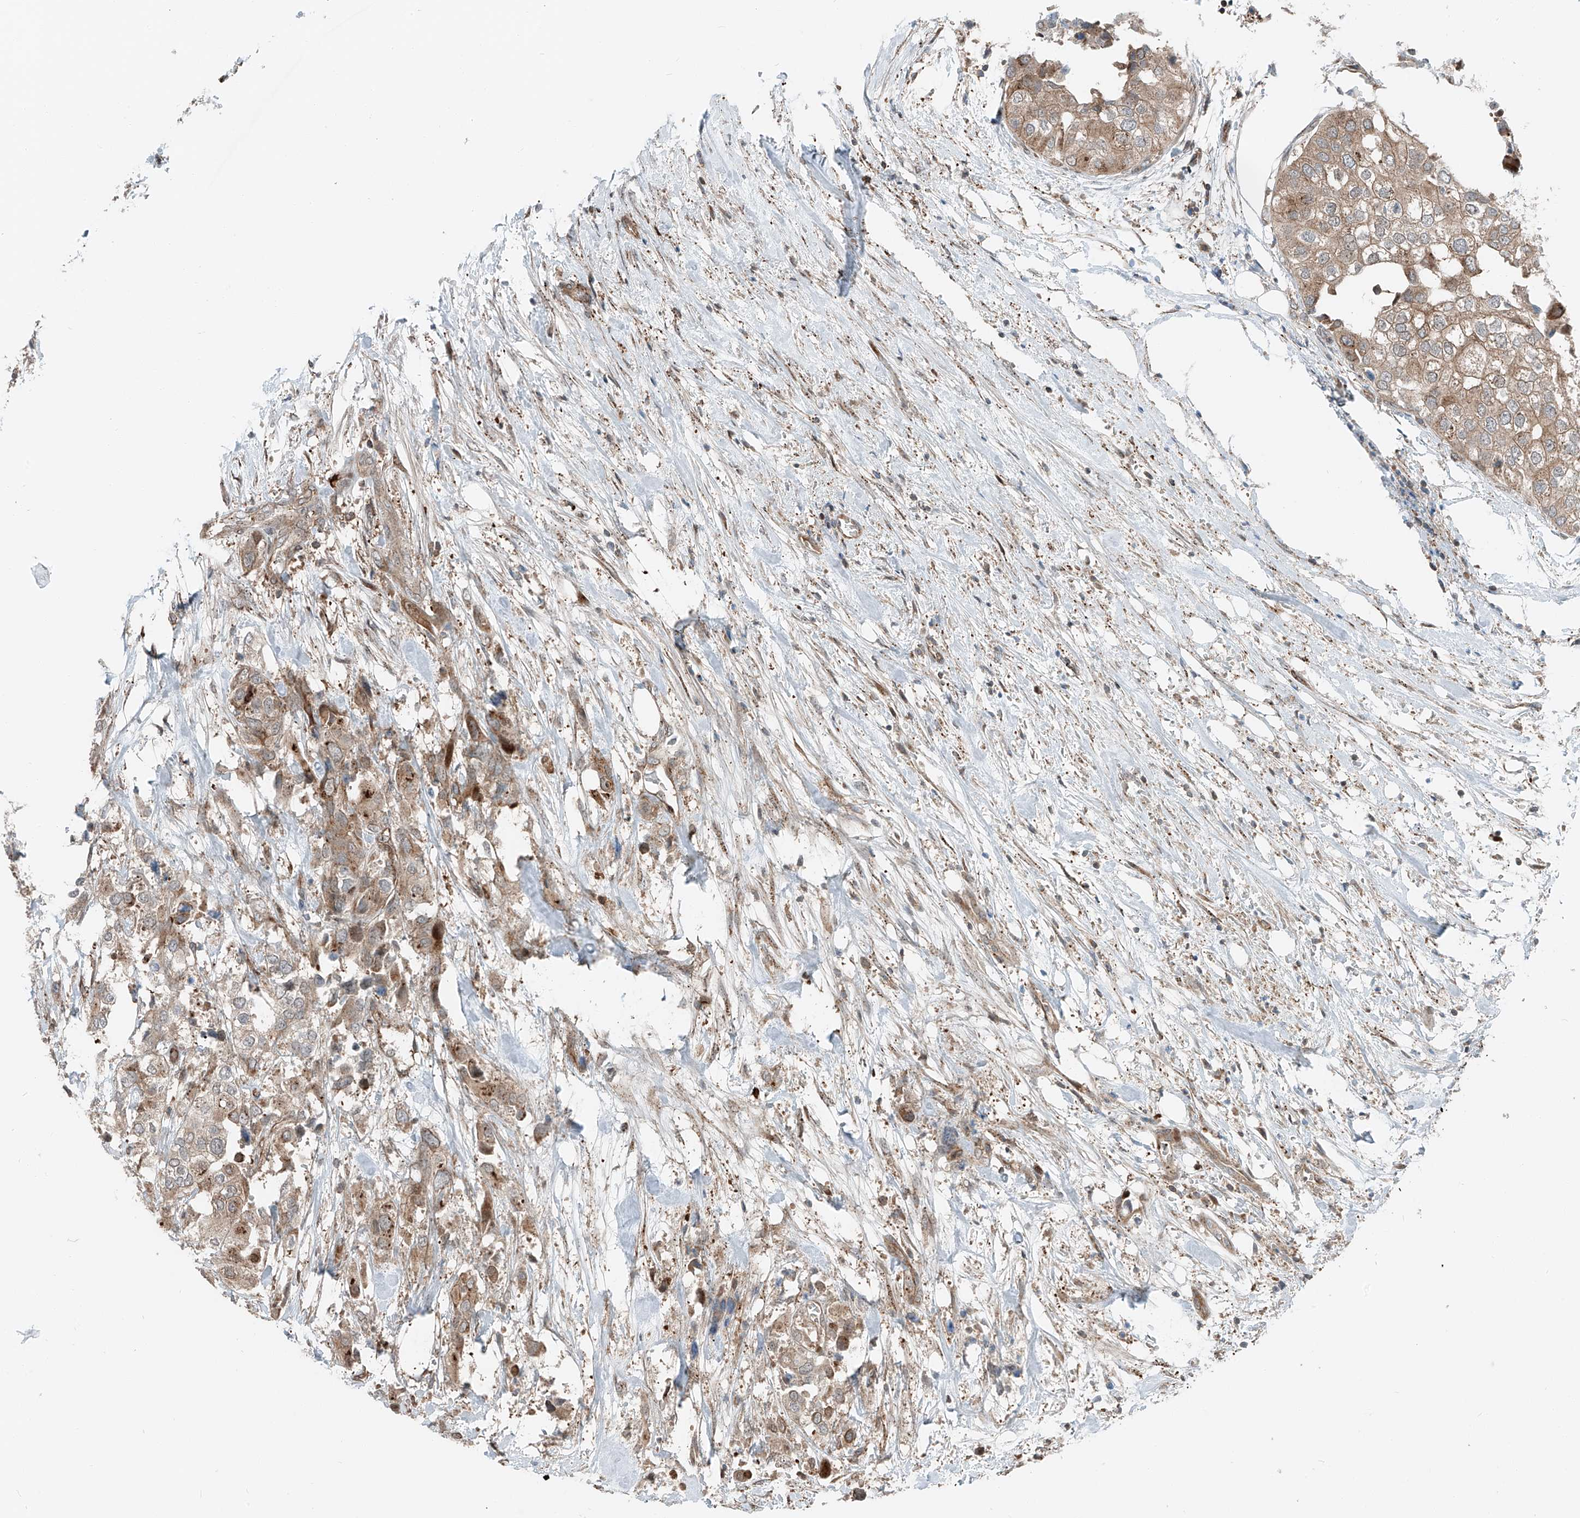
{"staining": {"intensity": "moderate", "quantity": ">75%", "location": "cytoplasmic/membranous"}, "tissue": "urothelial cancer", "cell_type": "Tumor cells", "image_type": "cancer", "snomed": [{"axis": "morphology", "description": "Urothelial carcinoma, High grade"}, {"axis": "topography", "description": "Urinary bladder"}], "caption": "This photomicrograph reveals urothelial cancer stained with IHC to label a protein in brown. The cytoplasmic/membranous of tumor cells show moderate positivity for the protein. Nuclei are counter-stained blue.", "gene": "USP48", "patient": {"sex": "male", "age": 64}}